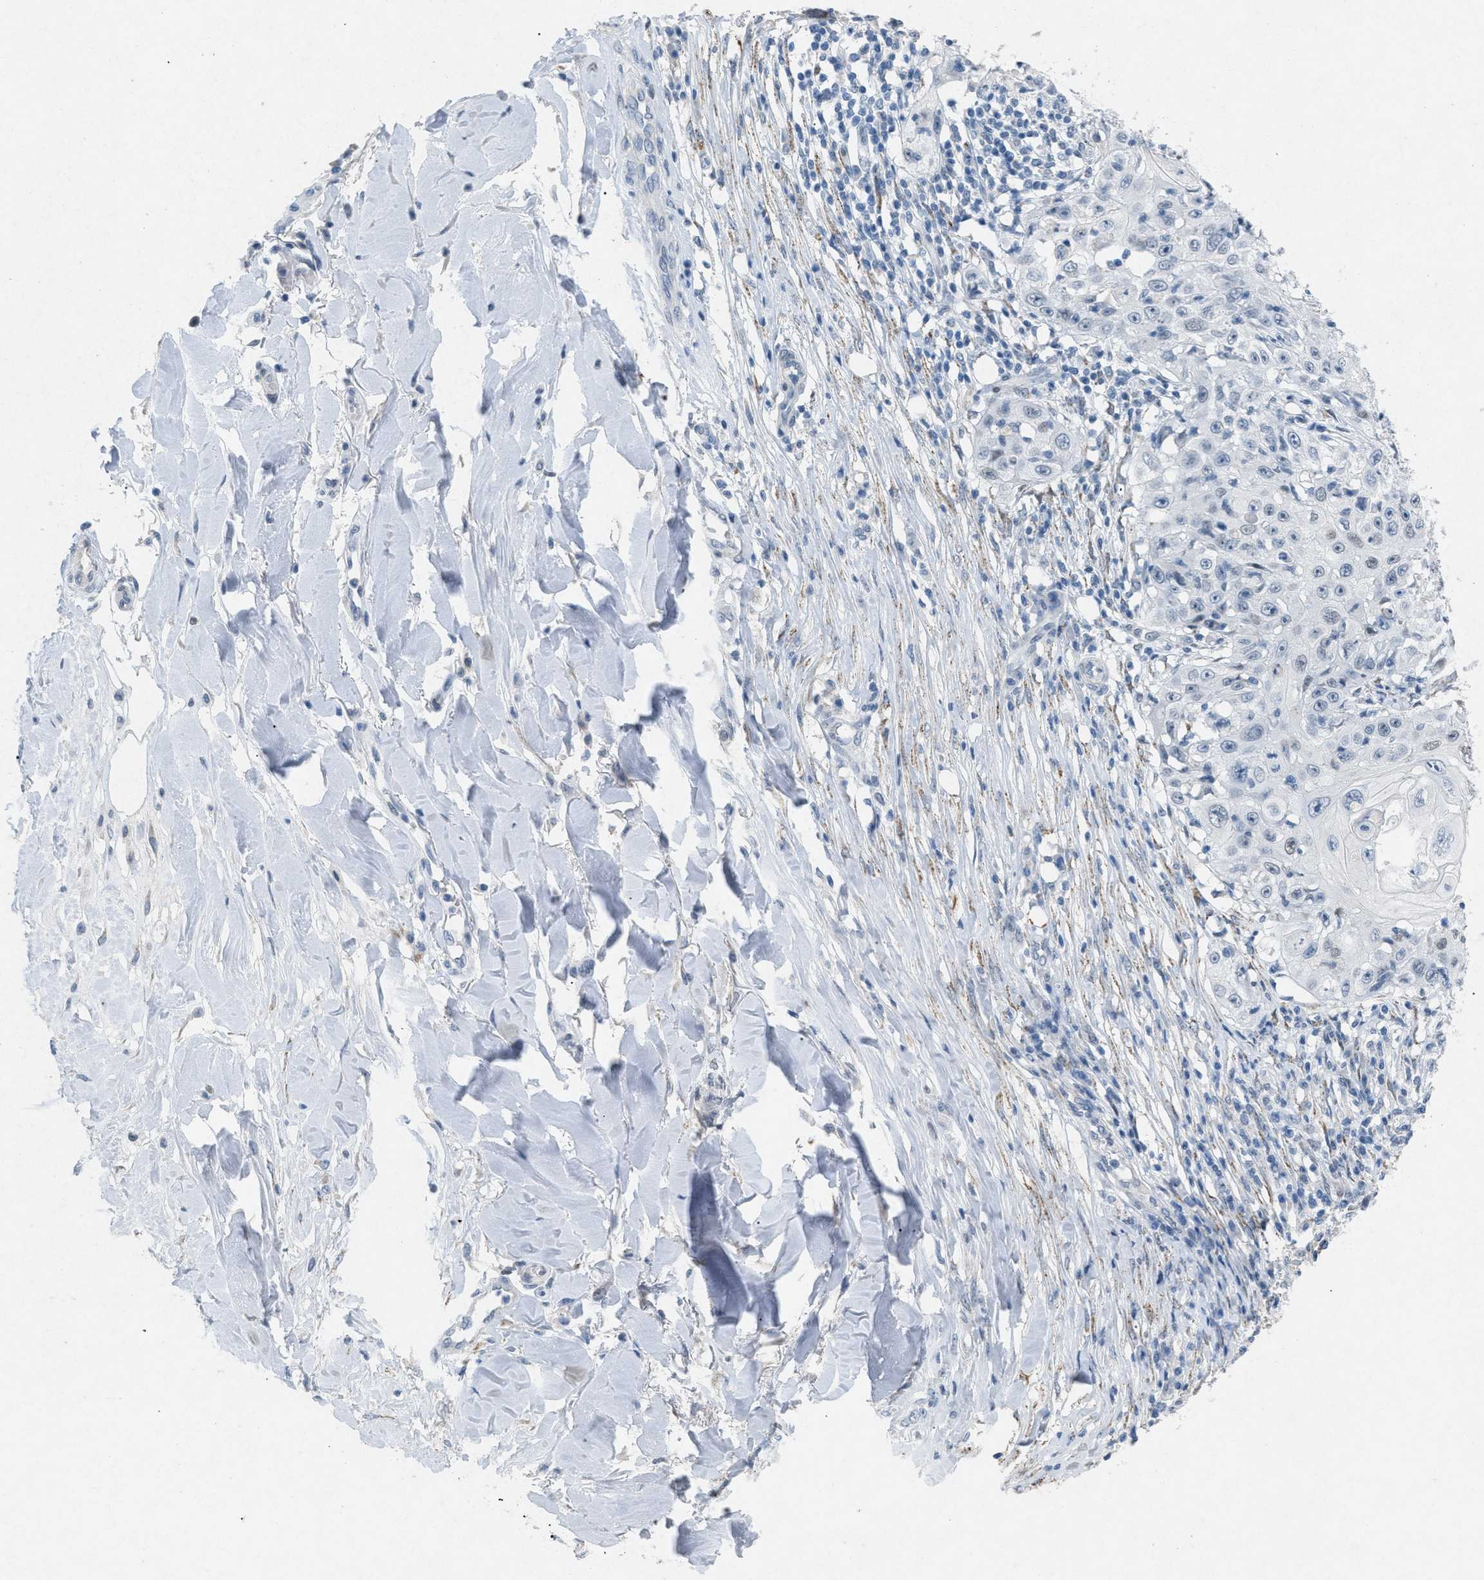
{"staining": {"intensity": "negative", "quantity": "none", "location": "none"}, "tissue": "skin cancer", "cell_type": "Tumor cells", "image_type": "cancer", "snomed": [{"axis": "morphology", "description": "Squamous cell carcinoma, NOS"}, {"axis": "topography", "description": "Skin"}], "caption": "Skin cancer (squamous cell carcinoma) was stained to show a protein in brown. There is no significant expression in tumor cells.", "gene": "TASOR", "patient": {"sex": "male", "age": 86}}